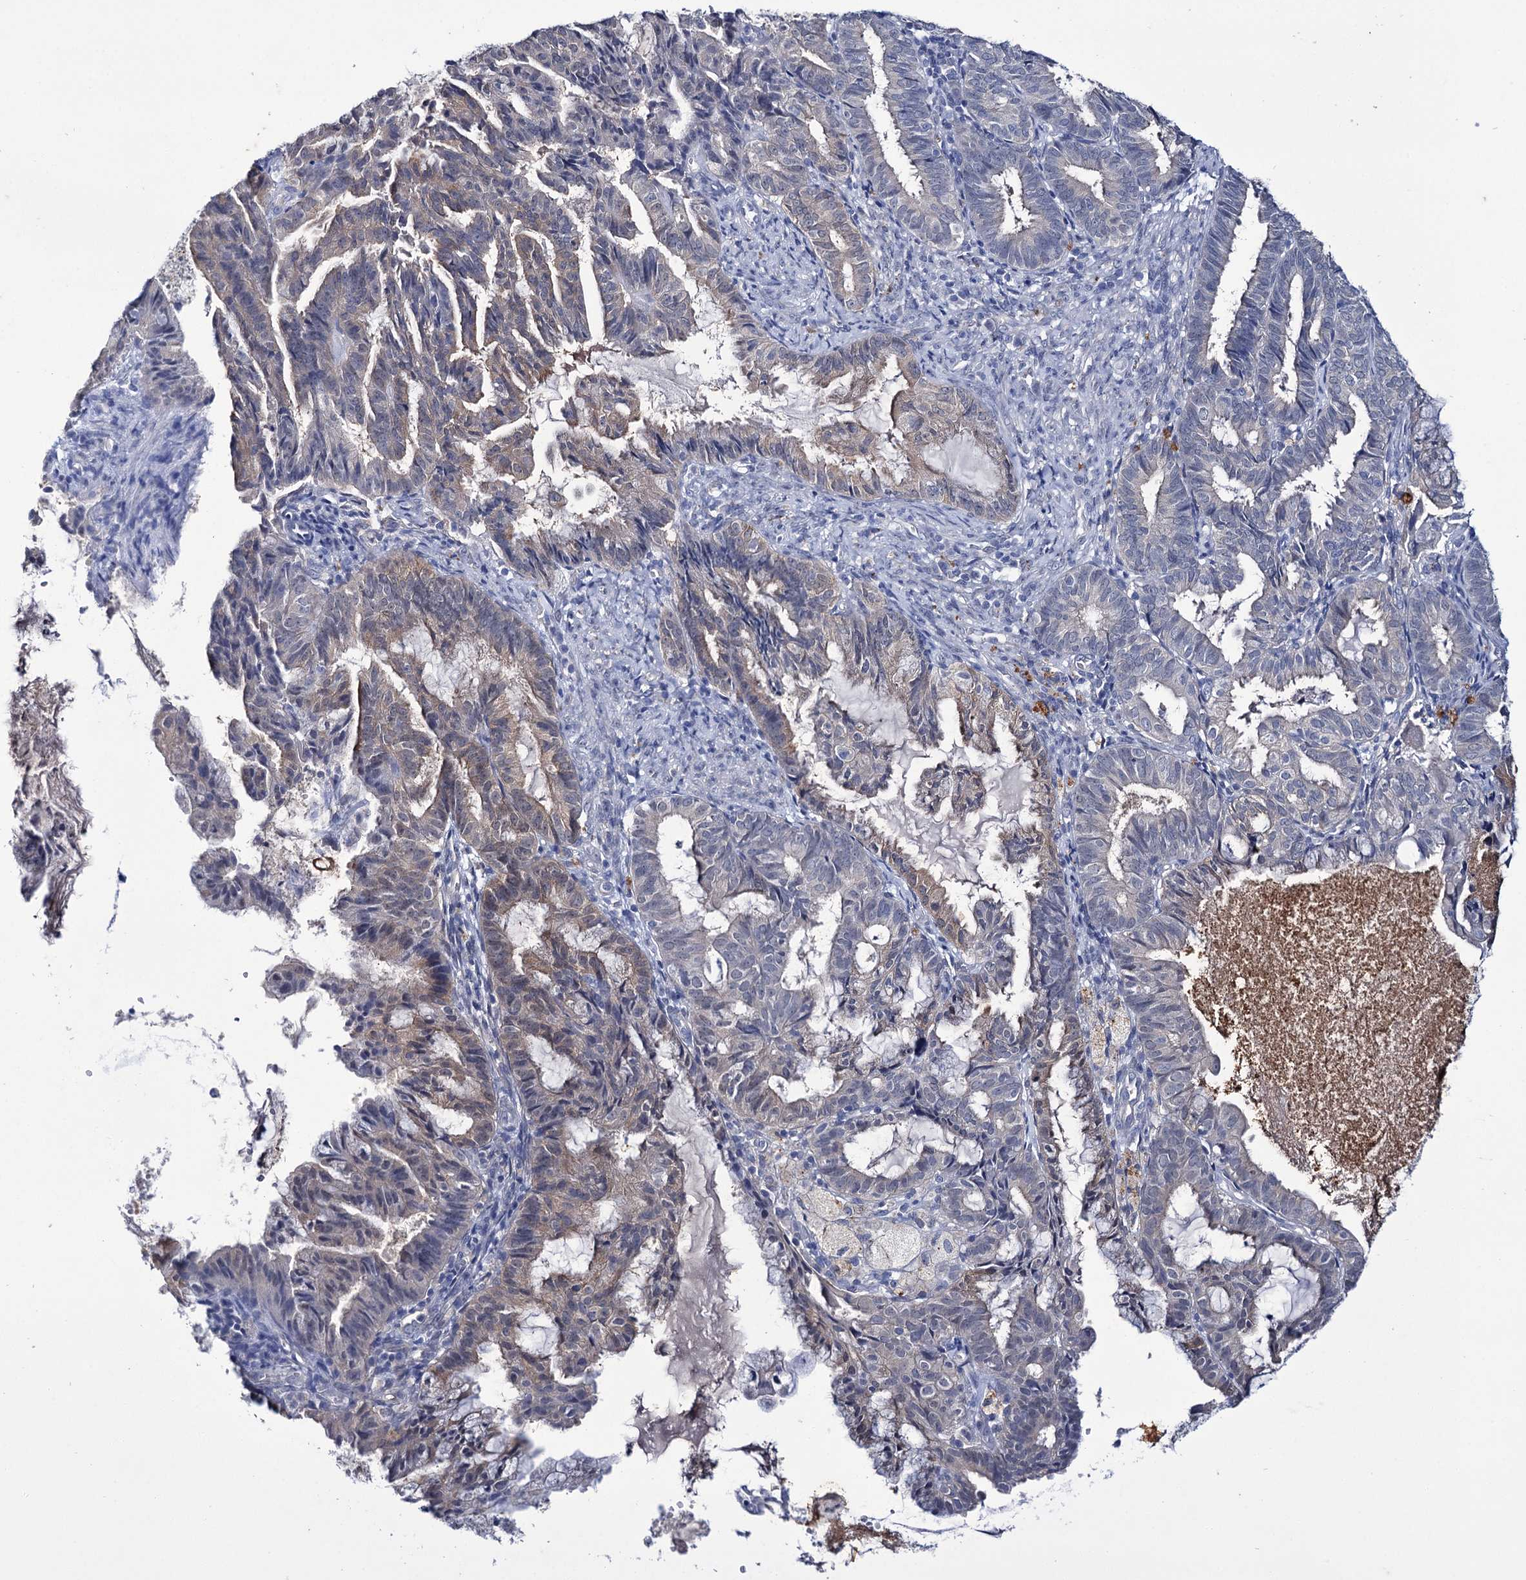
{"staining": {"intensity": "weak", "quantity": "25%-75%", "location": "cytoplasmic/membranous"}, "tissue": "endometrial cancer", "cell_type": "Tumor cells", "image_type": "cancer", "snomed": [{"axis": "morphology", "description": "Adenocarcinoma, NOS"}, {"axis": "topography", "description": "Endometrium"}], "caption": "Endometrial cancer stained for a protein shows weak cytoplasmic/membranous positivity in tumor cells.", "gene": "LYZL4", "patient": {"sex": "female", "age": 86}}